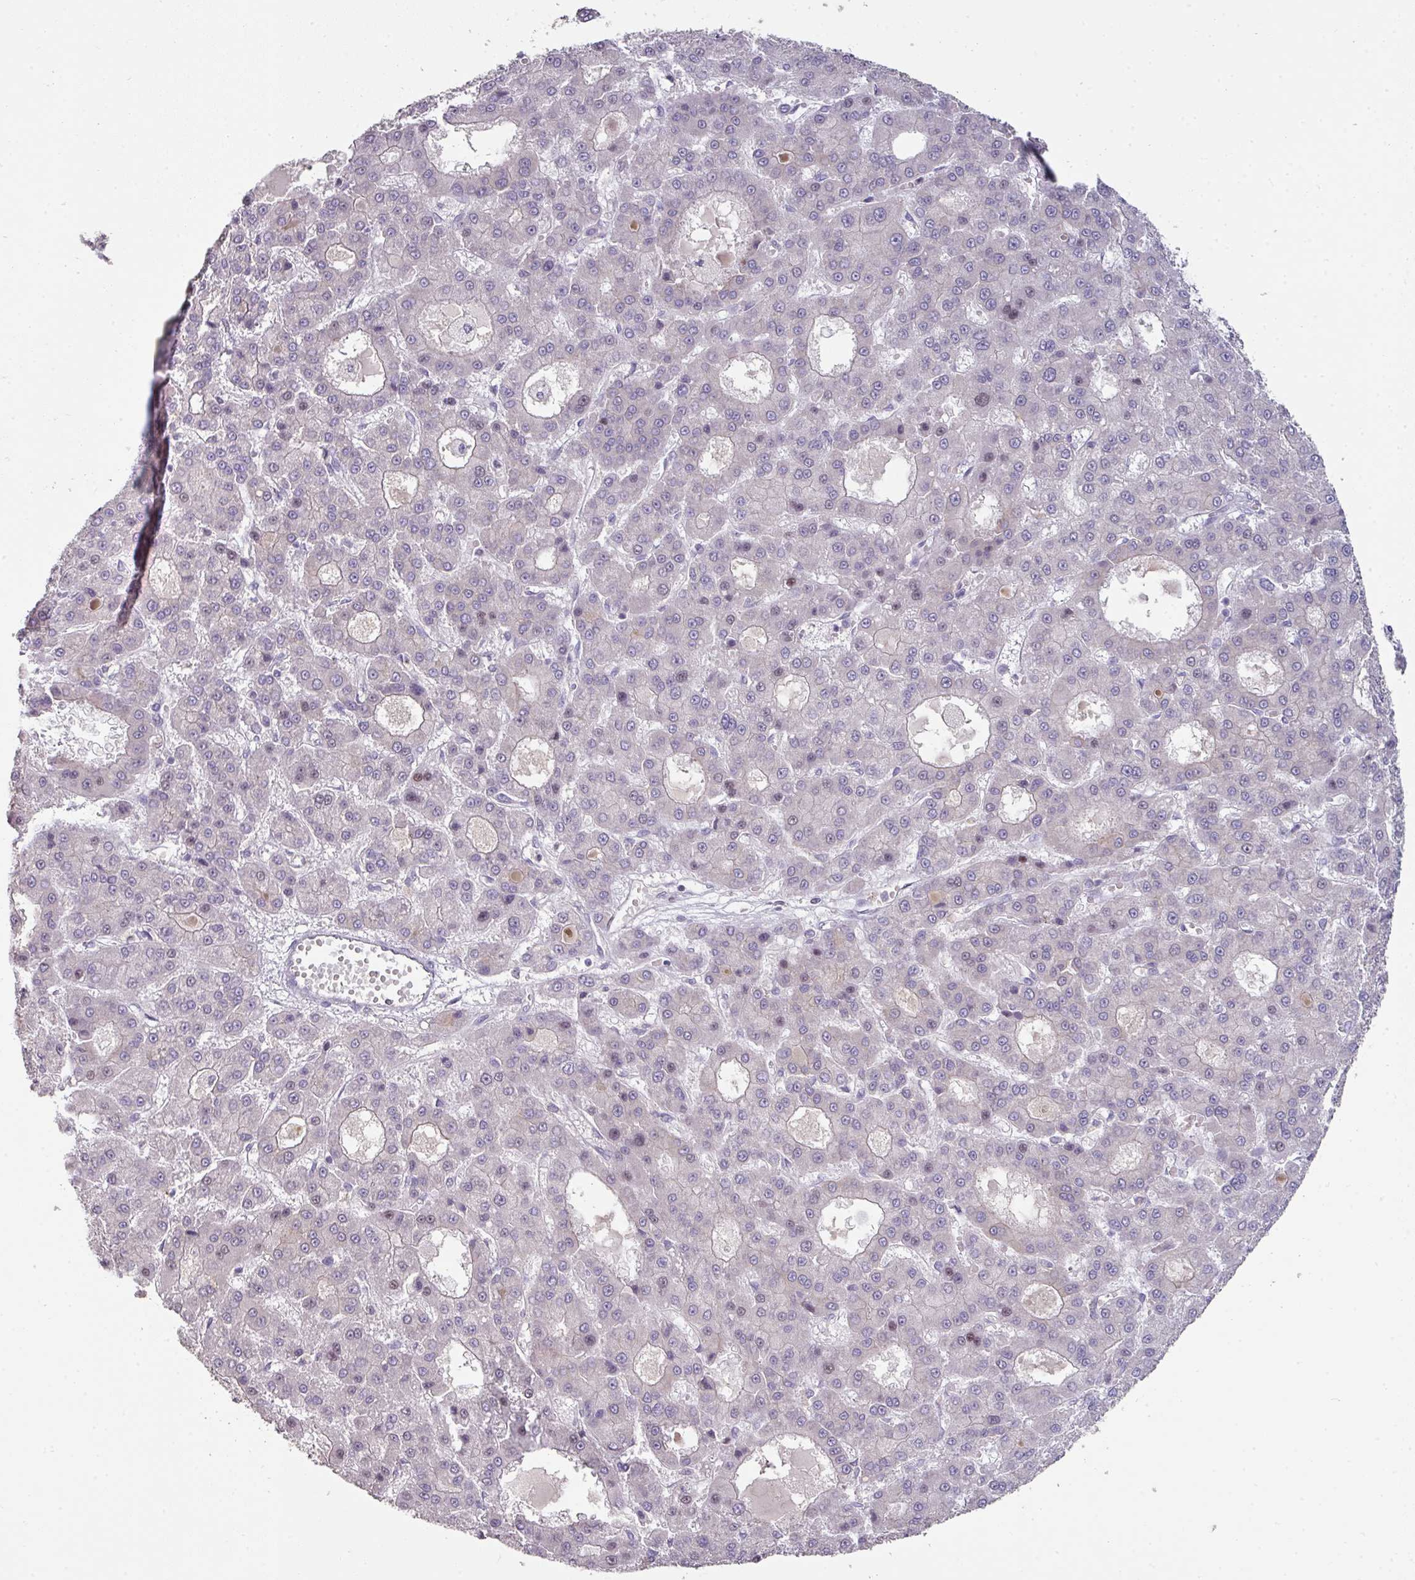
{"staining": {"intensity": "negative", "quantity": "none", "location": "none"}, "tissue": "liver cancer", "cell_type": "Tumor cells", "image_type": "cancer", "snomed": [{"axis": "morphology", "description": "Carcinoma, Hepatocellular, NOS"}, {"axis": "topography", "description": "Liver"}], "caption": "IHC of hepatocellular carcinoma (liver) shows no positivity in tumor cells.", "gene": "GTF2H3", "patient": {"sex": "male", "age": 70}}